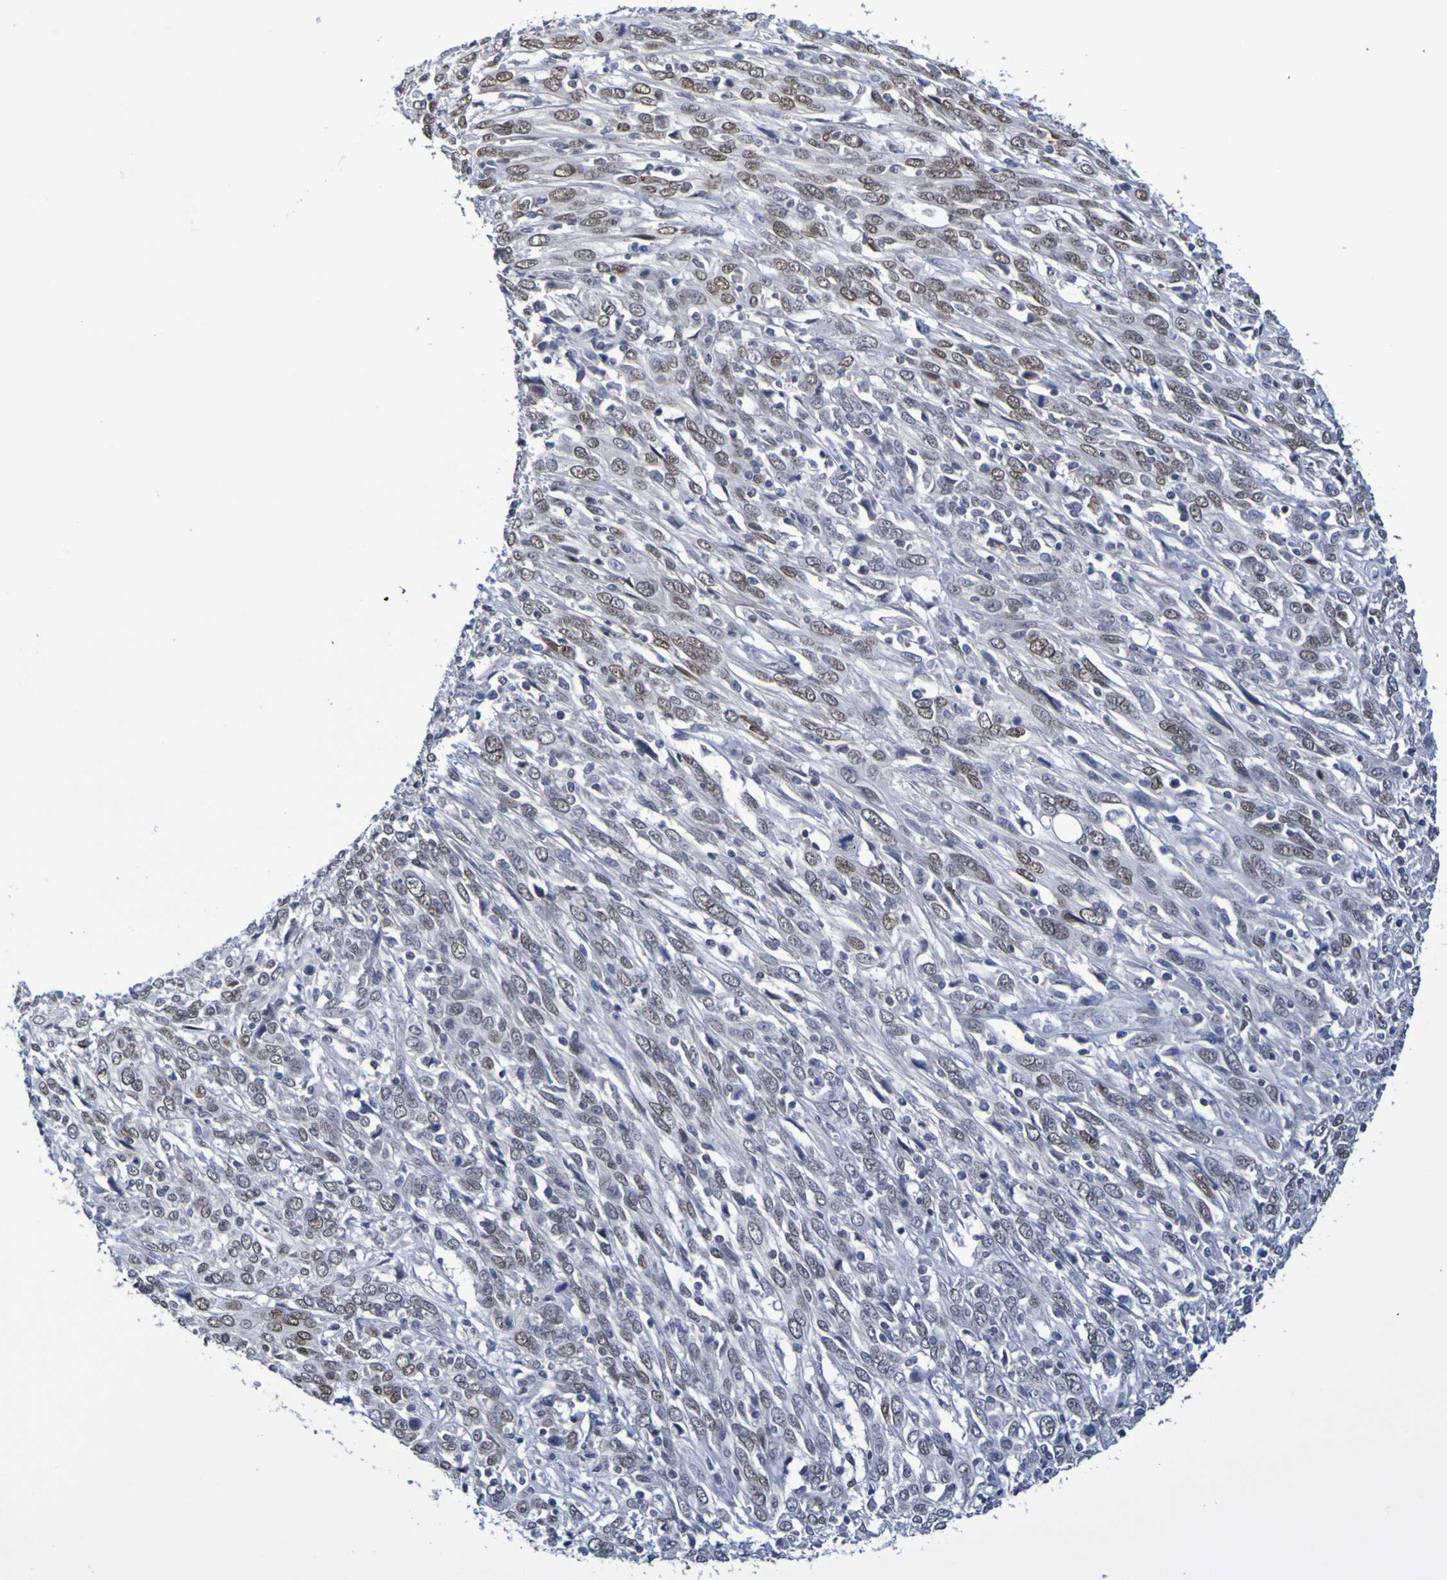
{"staining": {"intensity": "moderate", "quantity": "25%-75%", "location": "nuclear"}, "tissue": "cervical cancer", "cell_type": "Tumor cells", "image_type": "cancer", "snomed": [{"axis": "morphology", "description": "Squamous cell carcinoma, NOS"}, {"axis": "topography", "description": "Cervix"}], "caption": "A brown stain shows moderate nuclear staining of a protein in human cervical cancer tumor cells. (Stains: DAB (3,3'-diaminobenzidine) in brown, nuclei in blue, Microscopy: brightfield microscopy at high magnification).", "gene": "PCGF1", "patient": {"sex": "female", "age": 46}}